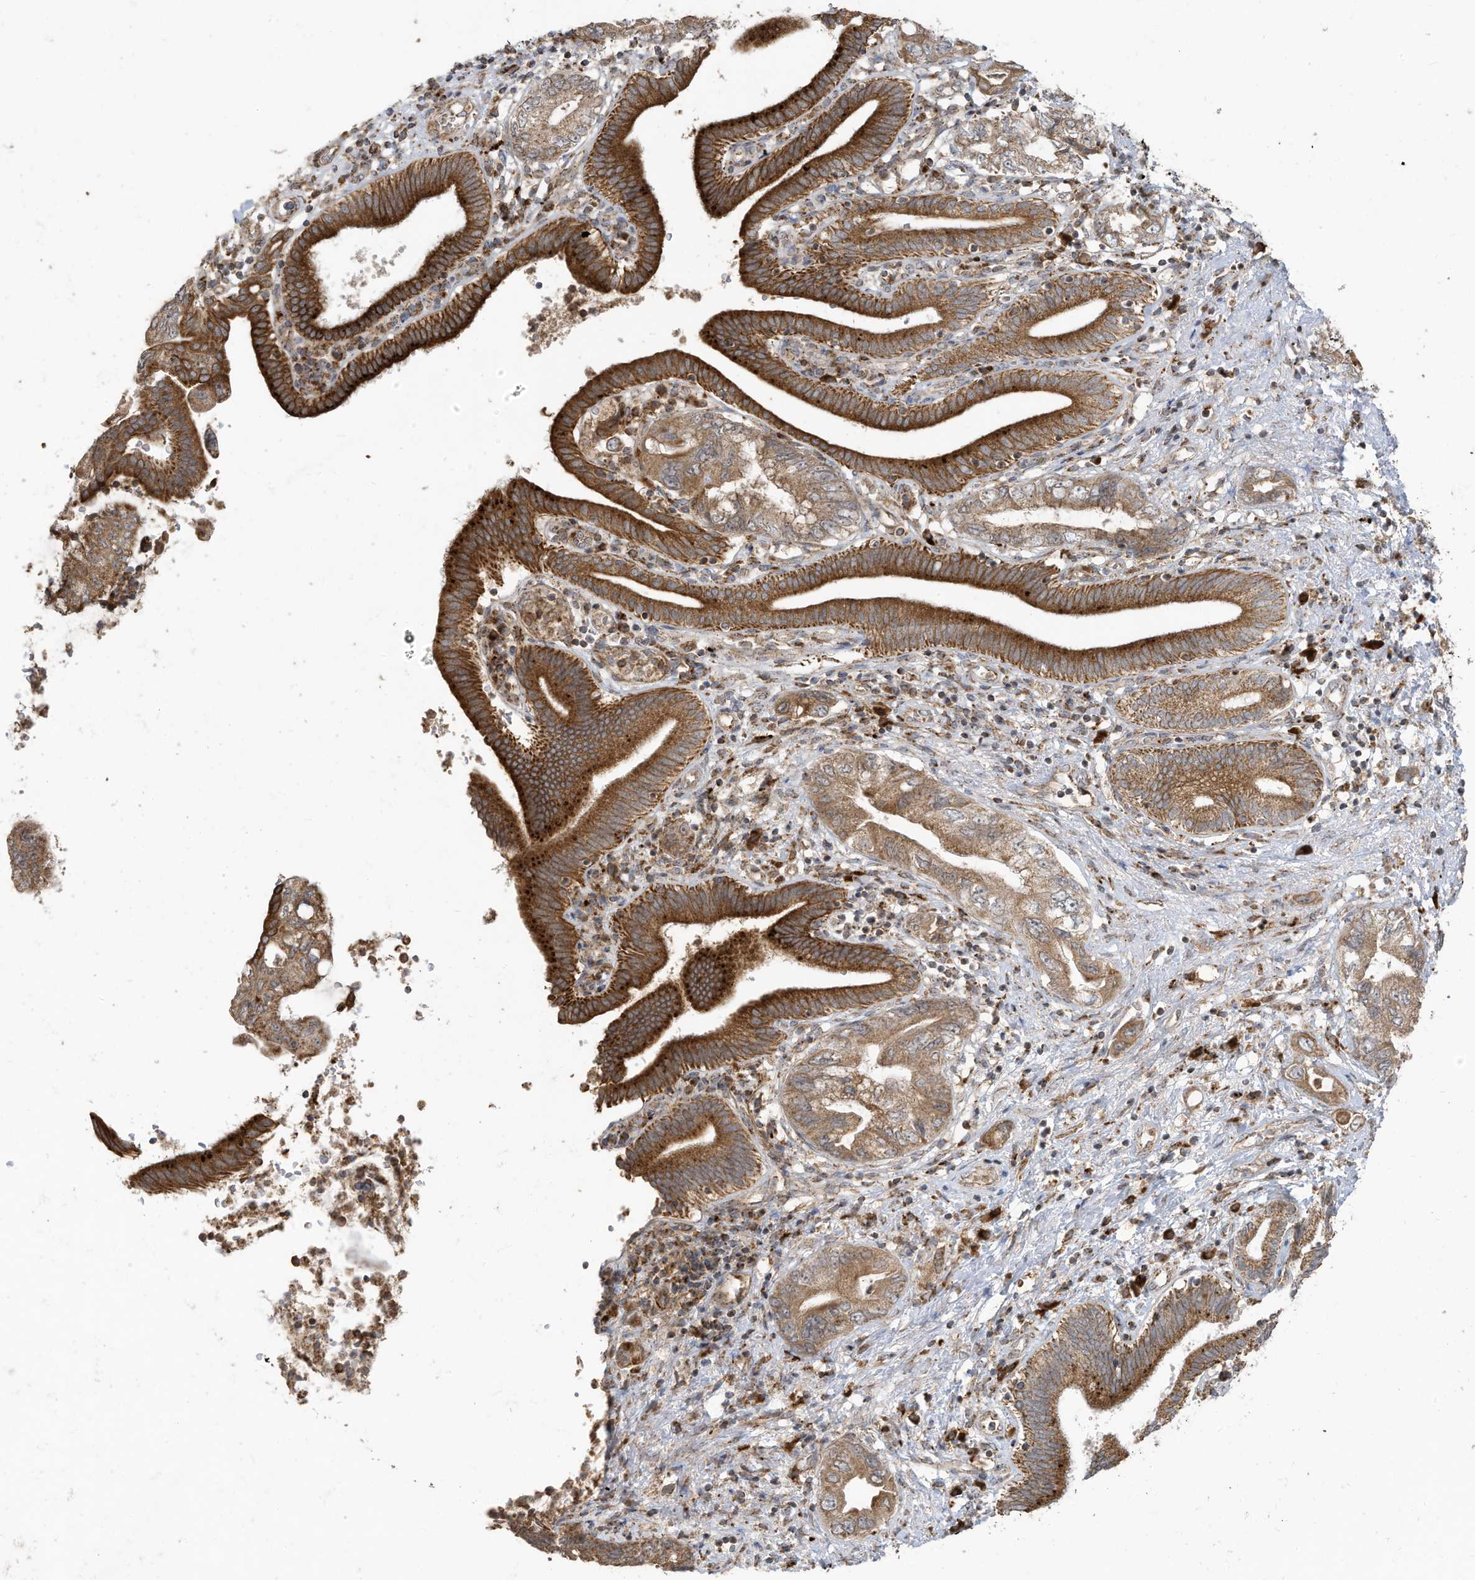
{"staining": {"intensity": "moderate", "quantity": ">75%", "location": "cytoplasmic/membranous"}, "tissue": "pancreatic cancer", "cell_type": "Tumor cells", "image_type": "cancer", "snomed": [{"axis": "morphology", "description": "Adenocarcinoma, NOS"}, {"axis": "topography", "description": "Pancreas"}], "caption": "Immunohistochemistry image of human pancreatic cancer (adenocarcinoma) stained for a protein (brown), which demonstrates medium levels of moderate cytoplasmic/membranous staining in approximately >75% of tumor cells.", "gene": "C2orf74", "patient": {"sex": "female", "age": 73}}